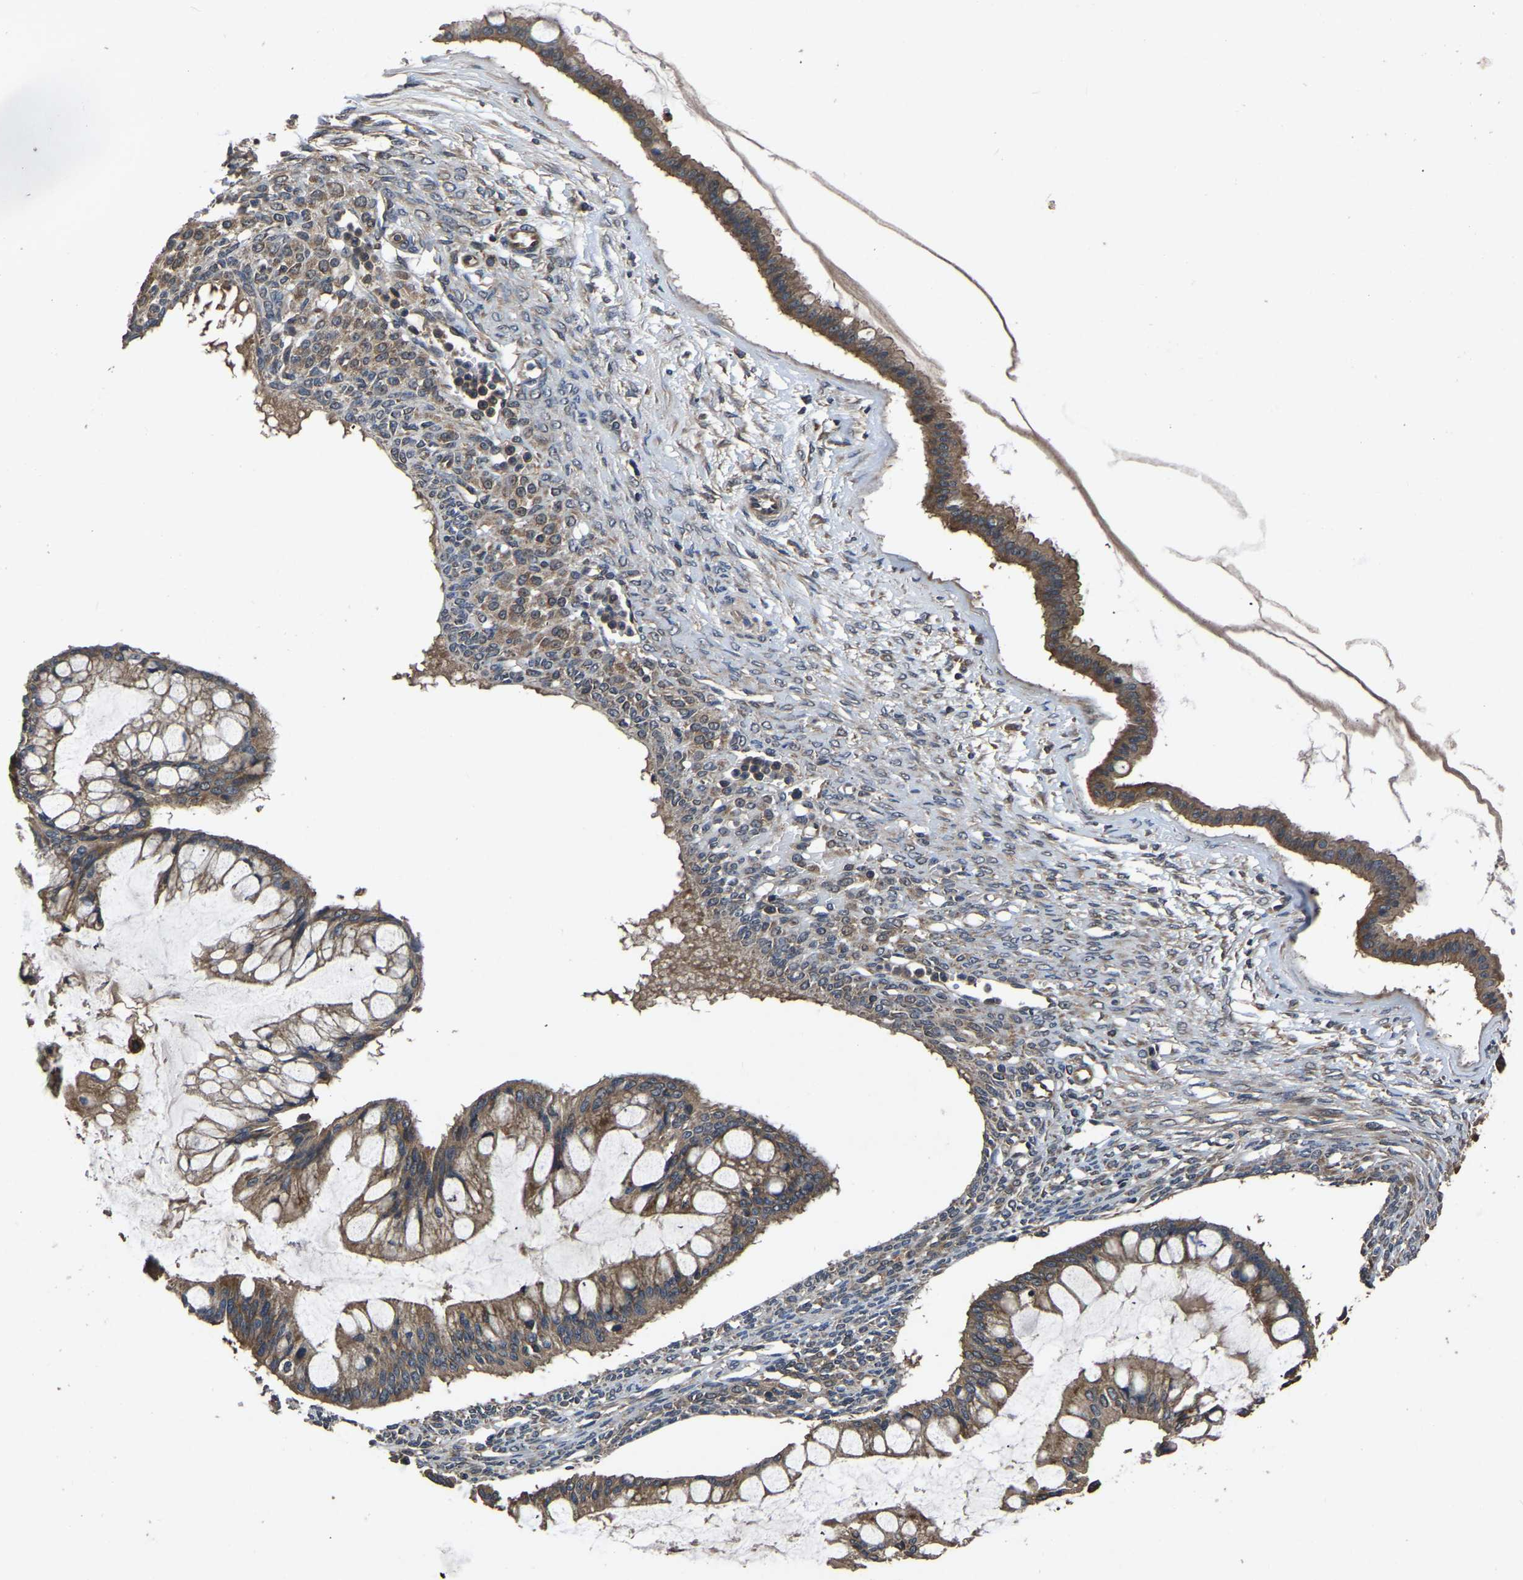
{"staining": {"intensity": "moderate", "quantity": ">75%", "location": "cytoplasmic/membranous"}, "tissue": "ovarian cancer", "cell_type": "Tumor cells", "image_type": "cancer", "snomed": [{"axis": "morphology", "description": "Cystadenocarcinoma, mucinous, NOS"}, {"axis": "topography", "description": "Ovary"}], "caption": "The histopathology image demonstrates immunohistochemical staining of ovarian mucinous cystadenocarcinoma. There is moderate cytoplasmic/membranous positivity is seen in approximately >75% of tumor cells.", "gene": "CRYZL1", "patient": {"sex": "female", "age": 73}}